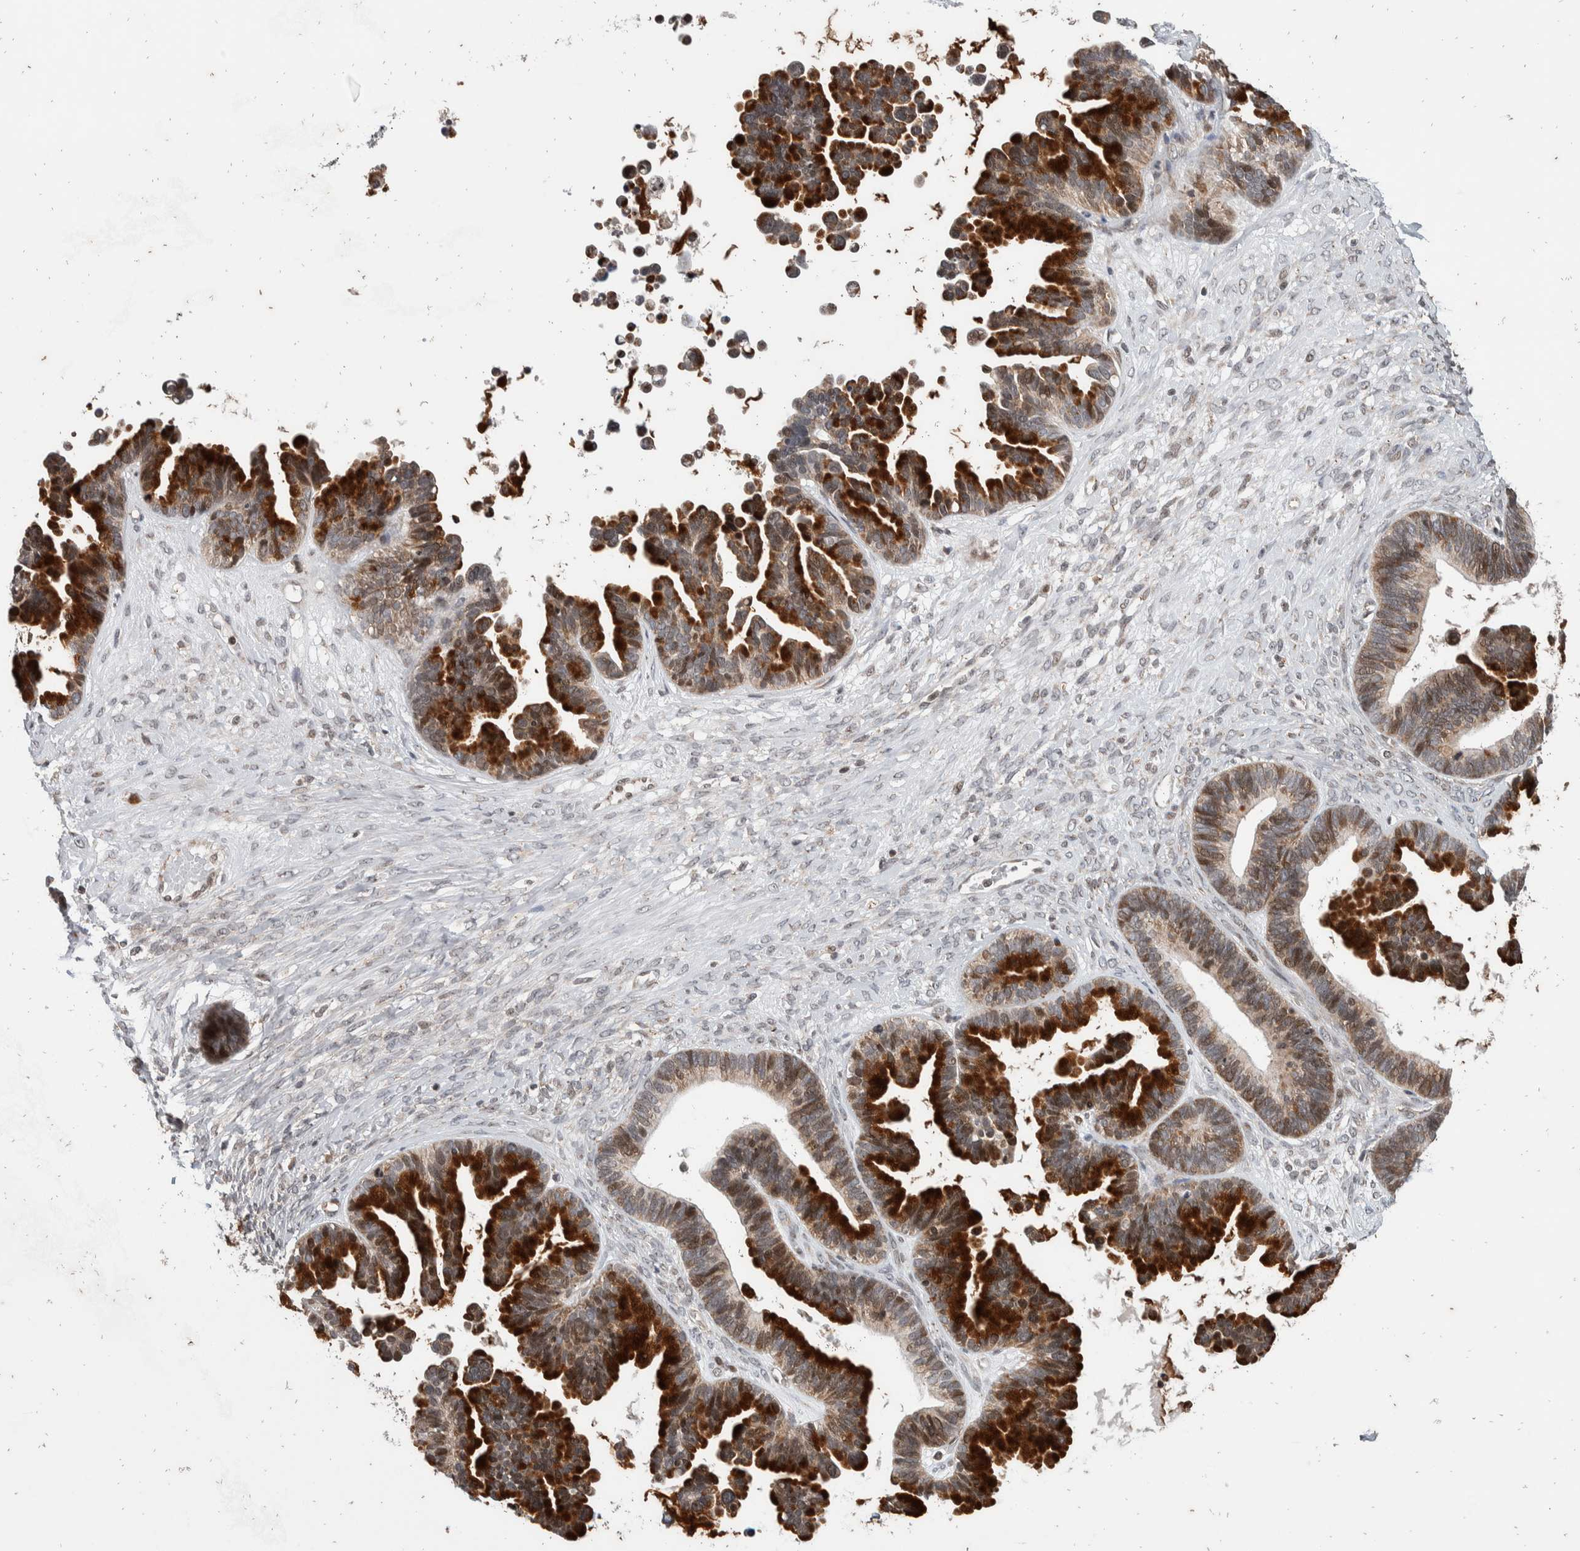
{"staining": {"intensity": "strong", "quantity": "25%-75%", "location": "cytoplasmic/membranous"}, "tissue": "ovarian cancer", "cell_type": "Tumor cells", "image_type": "cancer", "snomed": [{"axis": "morphology", "description": "Cystadenocarcinoma, serous, NOS"}, {"axis": "topography", "description": "Ovary"}], "caption": "This is an image of immunohistochemistry staining of serous cystadenocarcinoma (ovarian), which shows strong positivity in the cytoplasmic/membranous of tumor cells.", "gene": "ATXN7L1", "patient": {"sex": "female", "age": 56}}